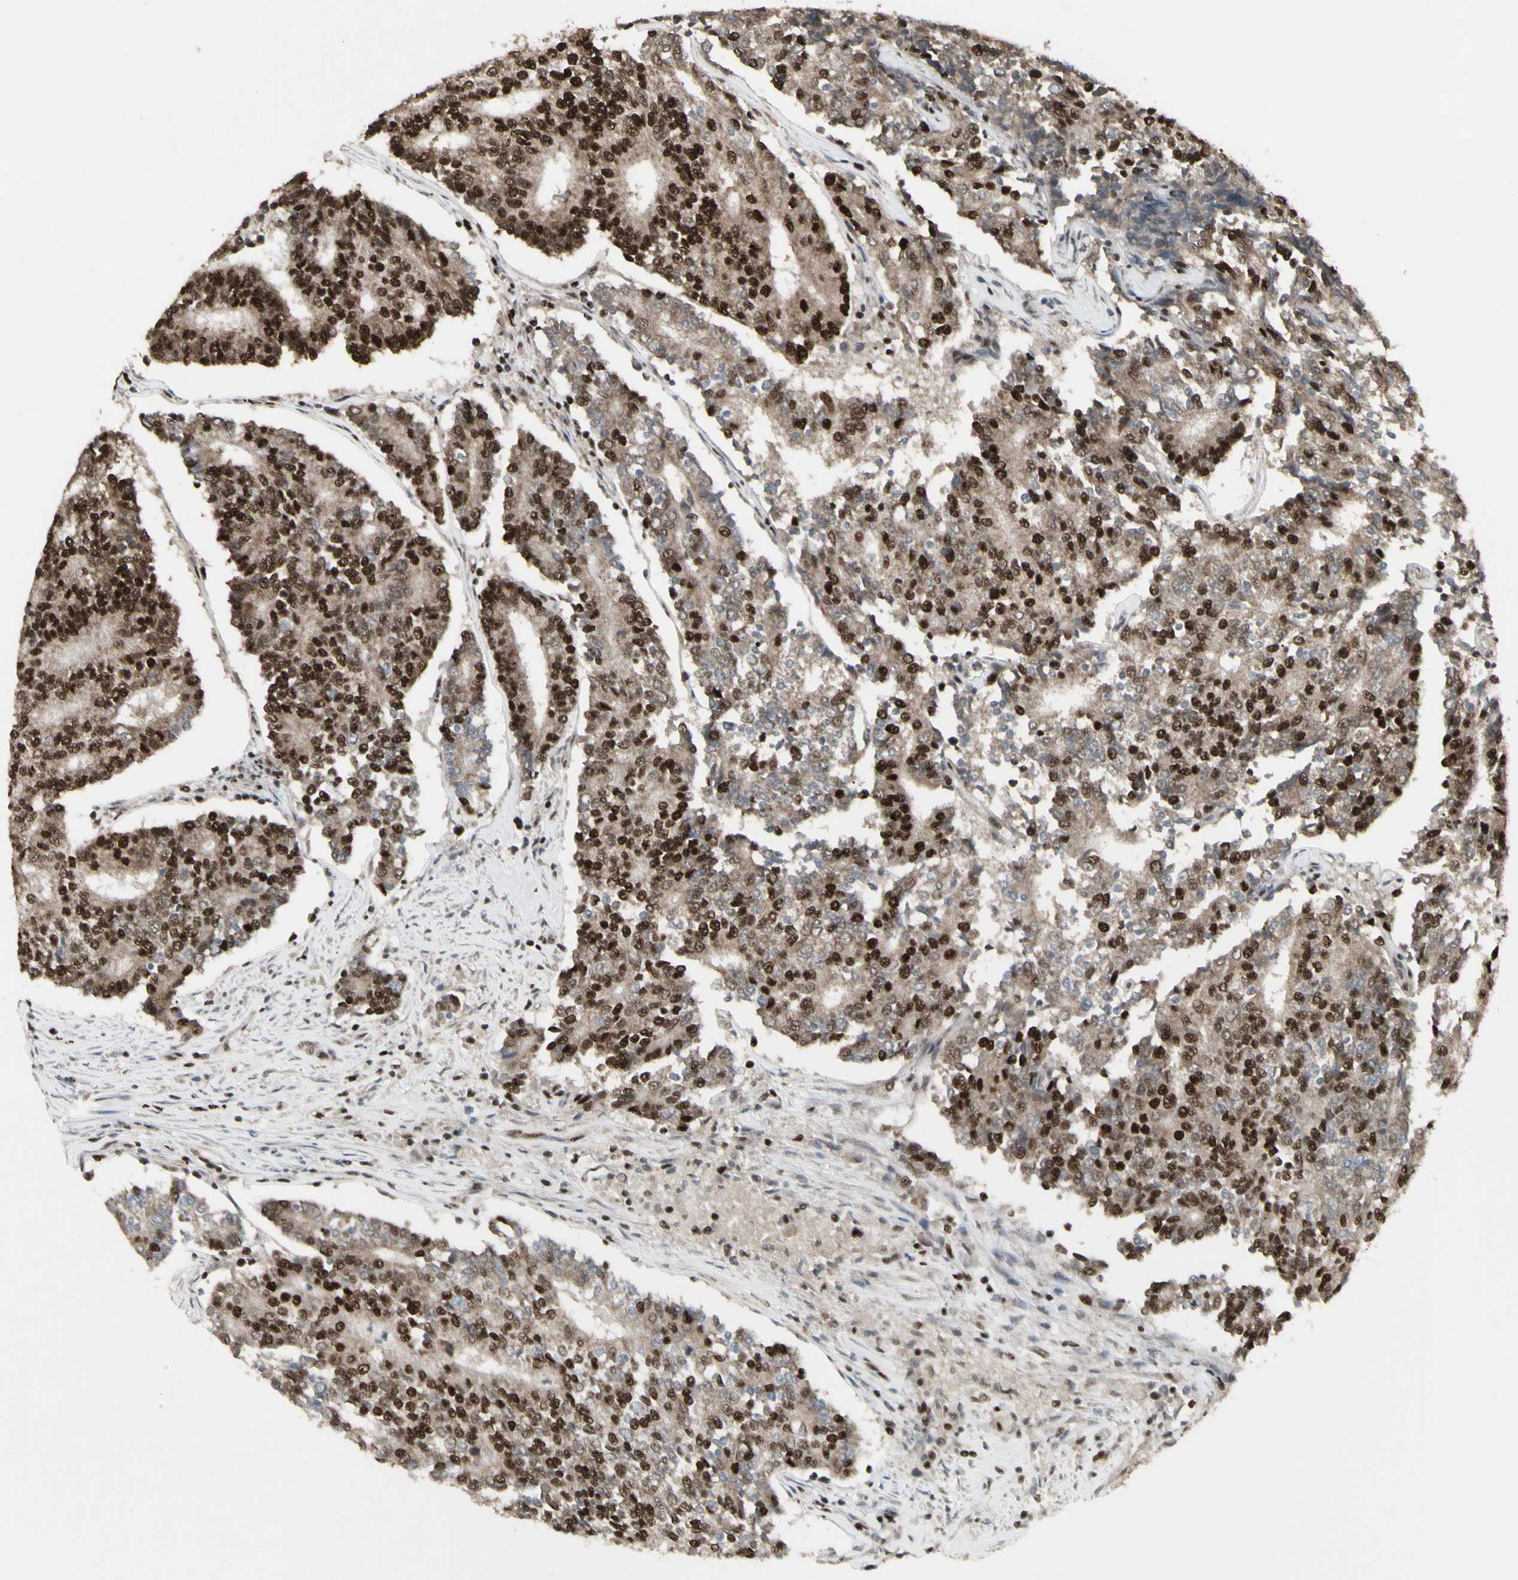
{"staining": {"intensity": "strong", "quantity": "25%-75%", "location": "nuclear"}, "tissue": "prostate cancer", "cell_type": "Tumor cells", "image_type": "cancer", "snomed": [{"axis": "morphology", "description": "Normal tissue, NOS"}, {"axis": "morphology", "description": "Adenocarcinoma, High grade"}, {"axis": "topography", "description": "Prostate"}, {"axis": "topography", "description": "Seminal veicle"}], "caption": "Tumor cells reveal strong nuclear positivity in approximately 25%-75% of cells in prostate cancer. (IHC, brightfield microscopy, high magnification).", "gene": "CCNT1", "patient": {"sex": "male", "age": 55}}